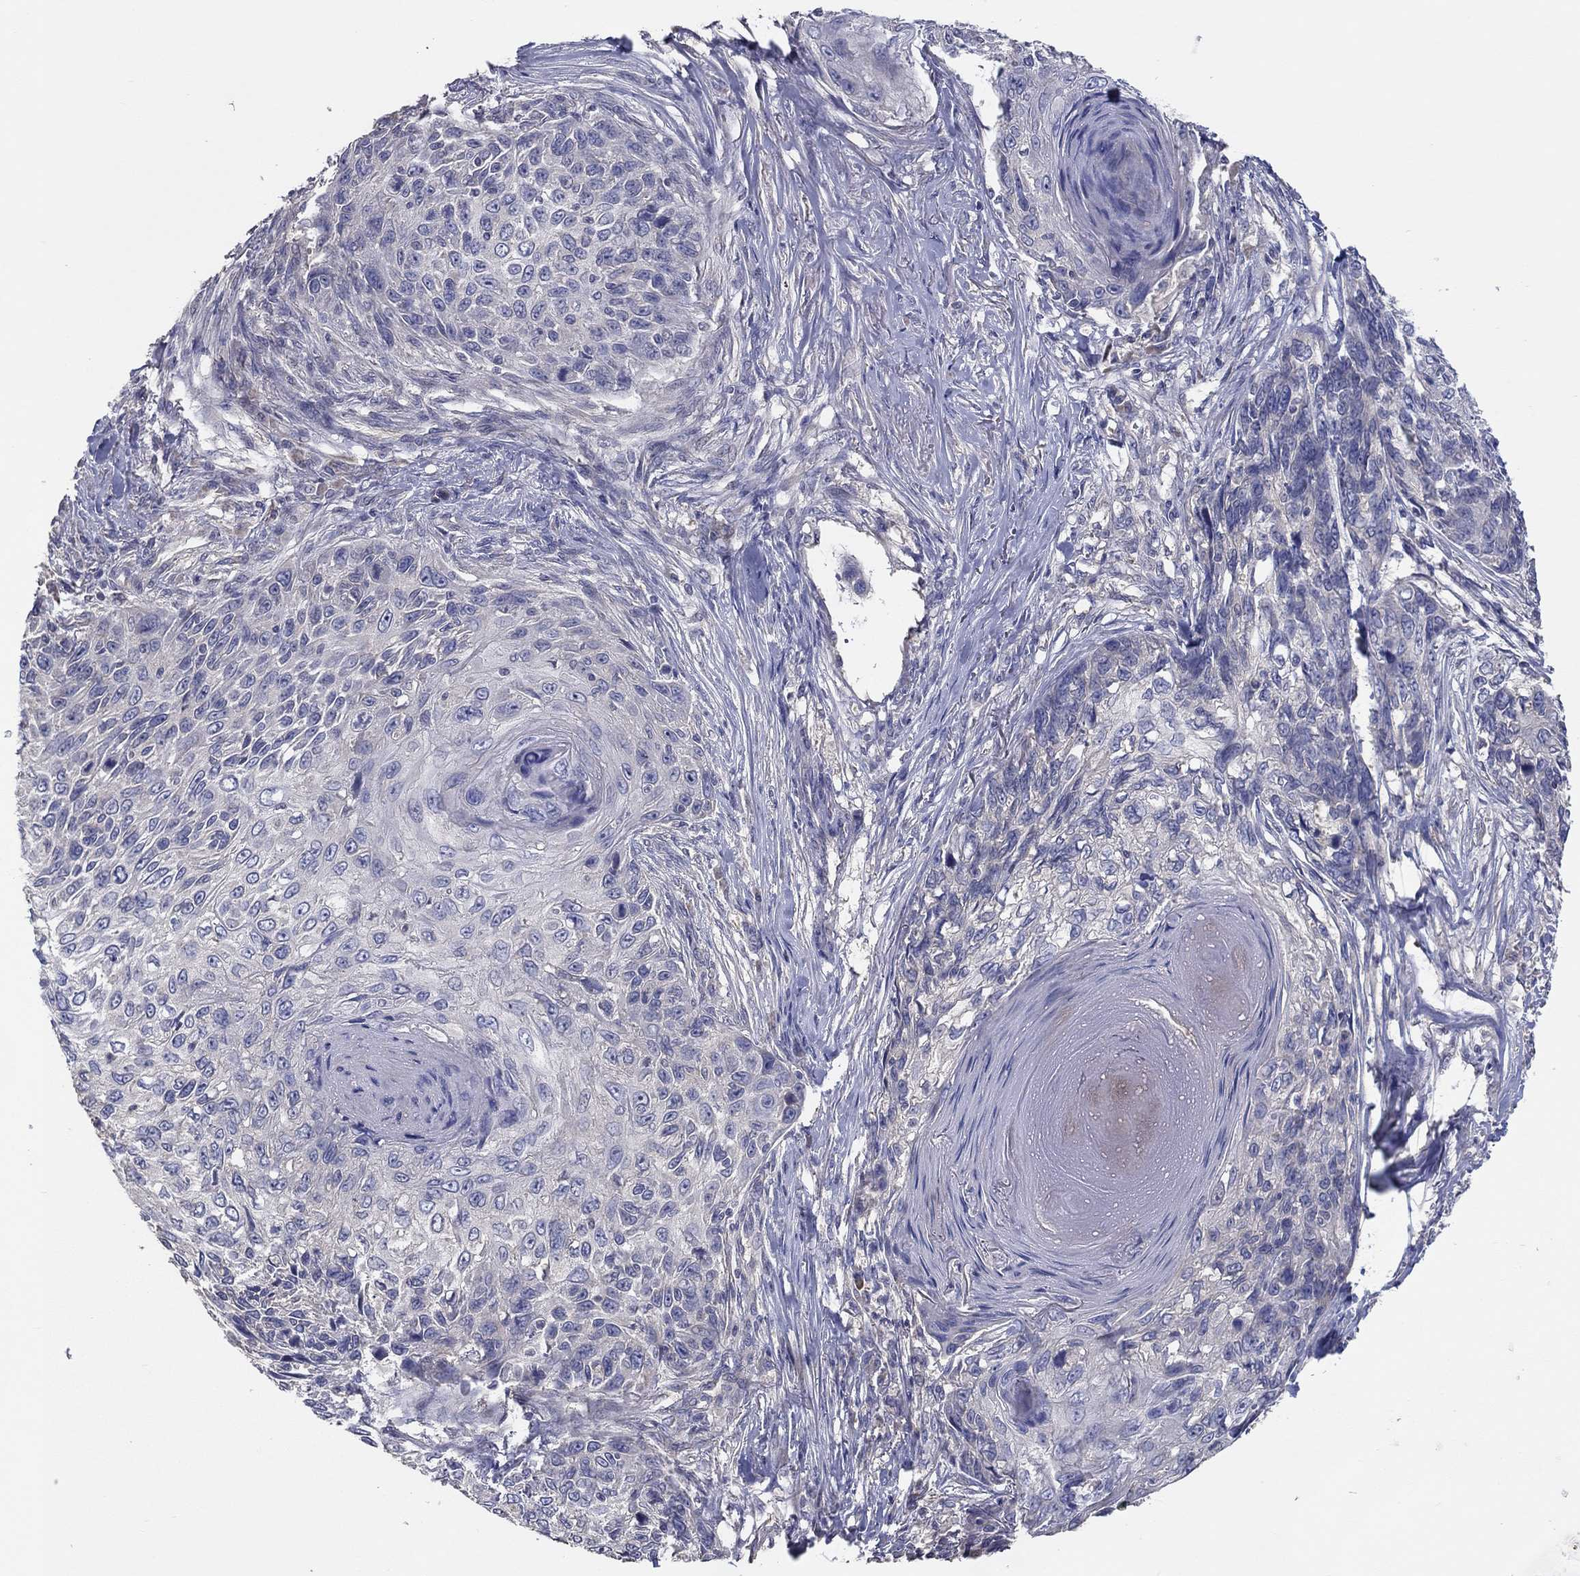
{"staining": {"intensity": "negative", "quantity": "none", "location": "none"}, "tissue": "skin cancer", "cell_type": "Tumor cells", "image_type": "cancer", "snomed": [{"axis": "morphology", "description": "Squamous cell carcinoma, NOS"}, {"axis": "topography", "description": "Skin"}], "caption": "An immunohistochemistry (IHC) micrograph of skin cancer (squamous cell carcinoma) is shown. There is no staining in tumor cells of skin cancer (squamous cell carcinoma).", "gene": "DOCK3", "patient": {"sex": "male", "age": 92}}